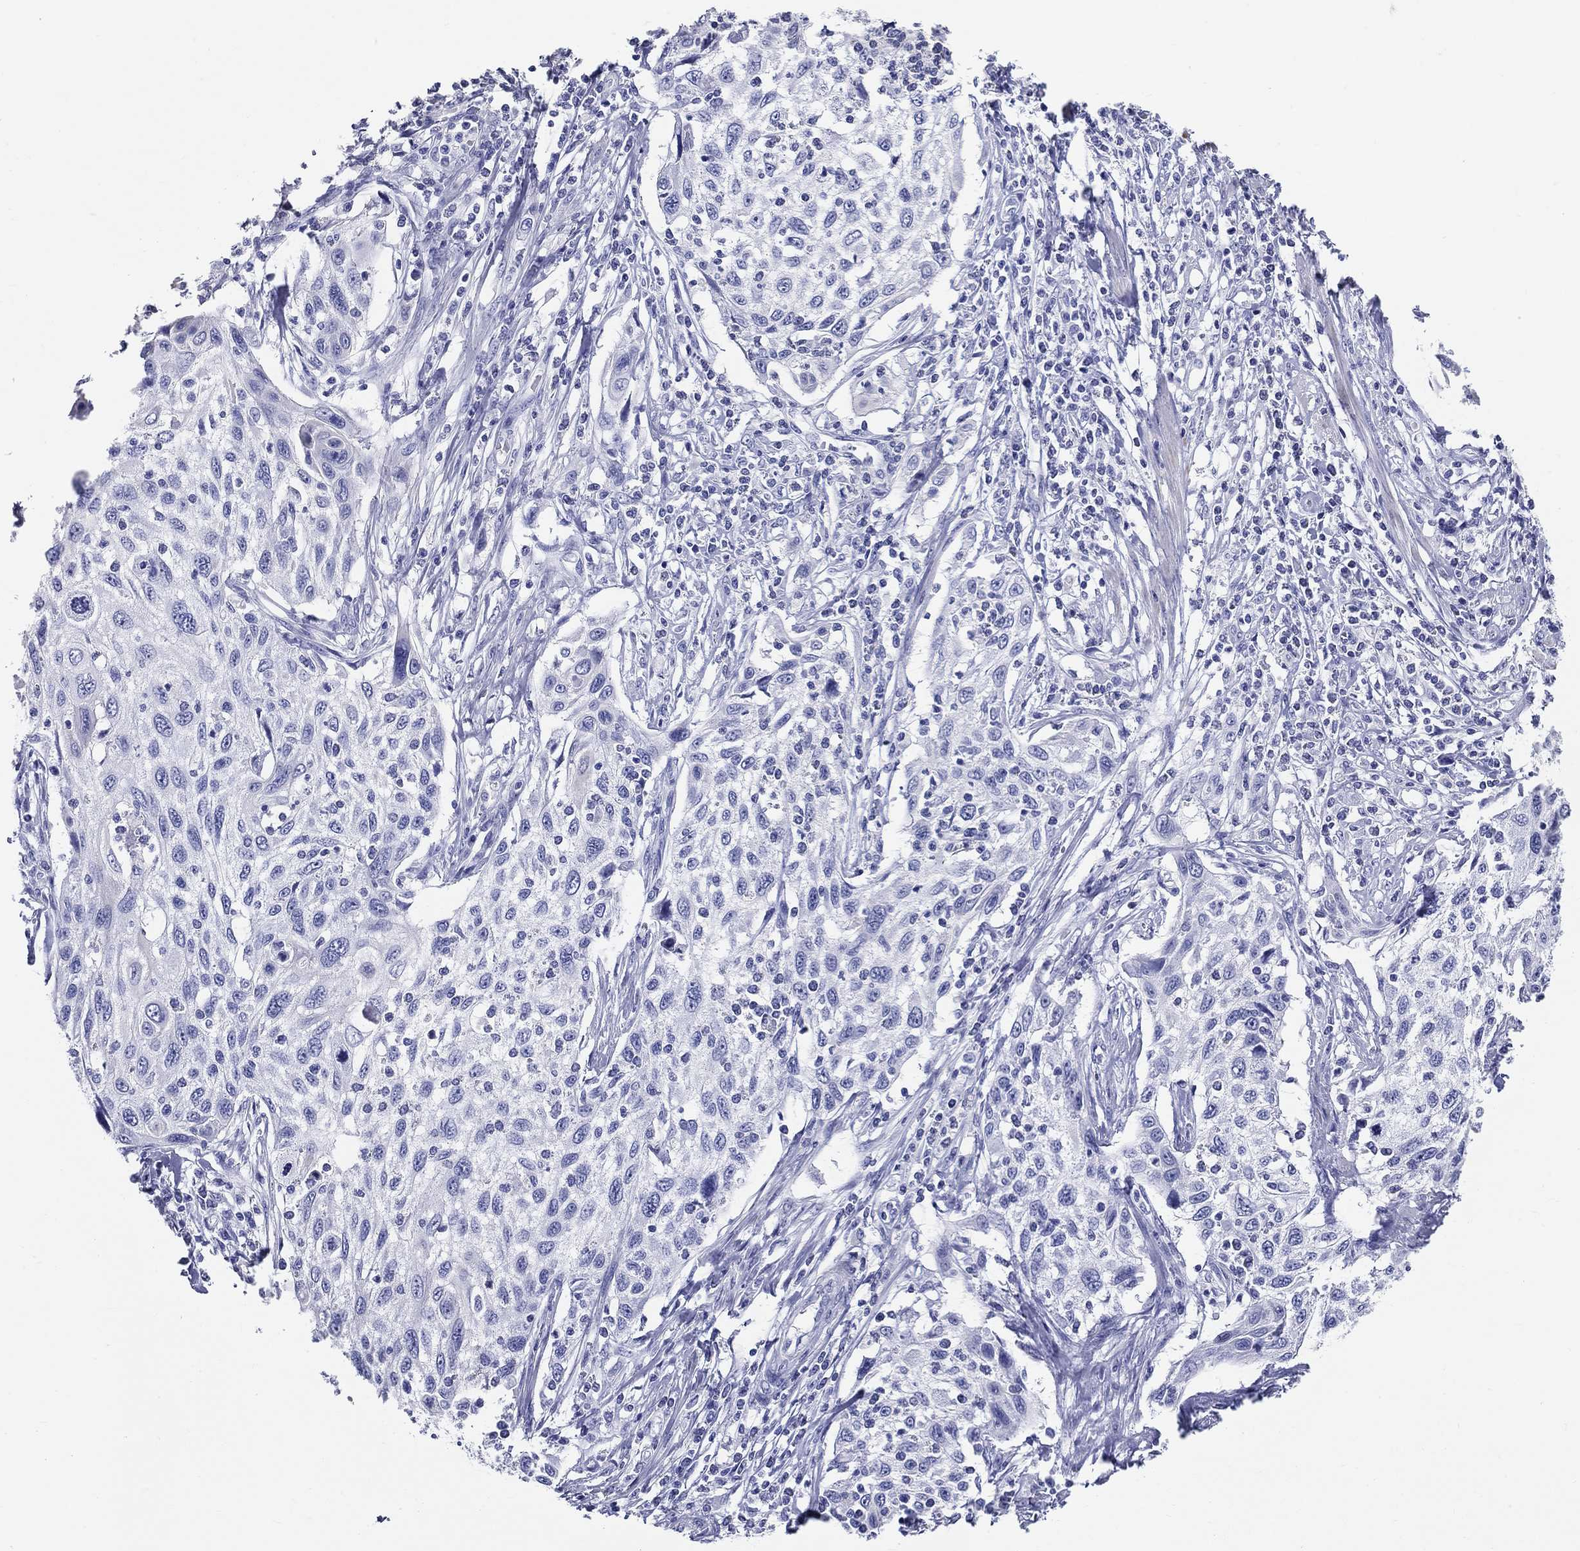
{"staining": {"intensity": "negative", "quantity": "none", "location": "none"}, "tissue": "cervical cancer", "cell_type": "Tumor cells", "image_type": "cancer", "snomed": [{"axis": "morphology", "description": "Squamous cell carcinoma, NOS"}, {"axis": "topography", "description": "Cervix"}], "caption": "Immunohistochemistry of human cervical squamous cell carcinoma shows no positivity in tumor cells.", "gene": "CRYGS", "patient": {"sex": "female", "age": 70}}